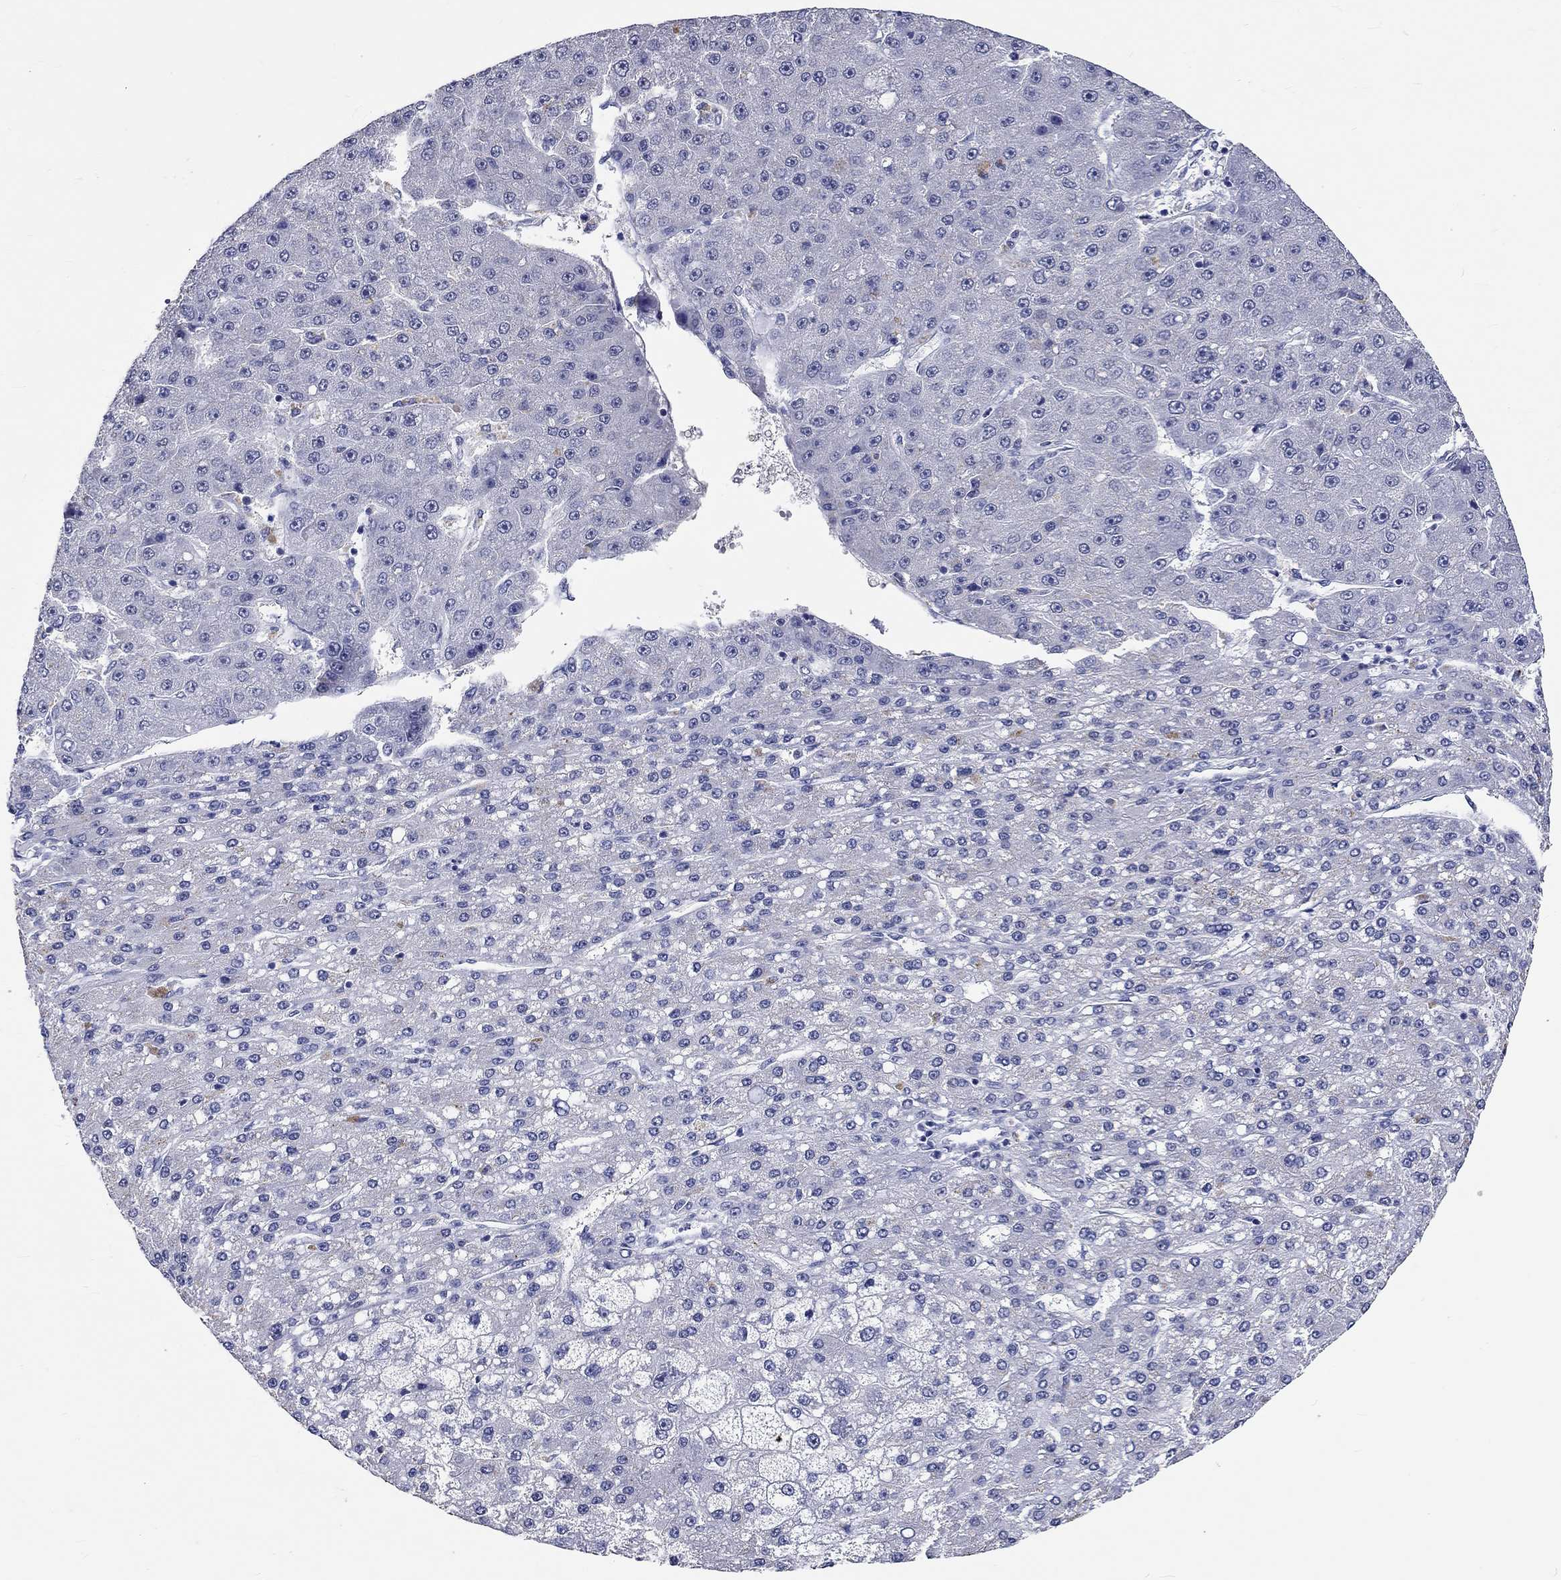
{"staining": {"intensity": "negative", "quantity": "none", "location": "none"}, "tissue": "liver cancer", "cell_type": "Tumor cells", "image_type": "cancer", "snomed": [{"axis": "morphology", "description": "Carcinoma, Hepatocellular, NOS"}, {"axis": "topography", "description": "Liver"}], "caption": "High magnification brightfield microscopy of liver cancer (hepatocellular carcinoma) stained with DAB (3,3'-diaminobenzidine) (brown) and counterstained with hematoxylin (blue): tumor cells show no significant positivity.", "gene": "GRIN1", "patient": {"sex": "male", "age": 67}}